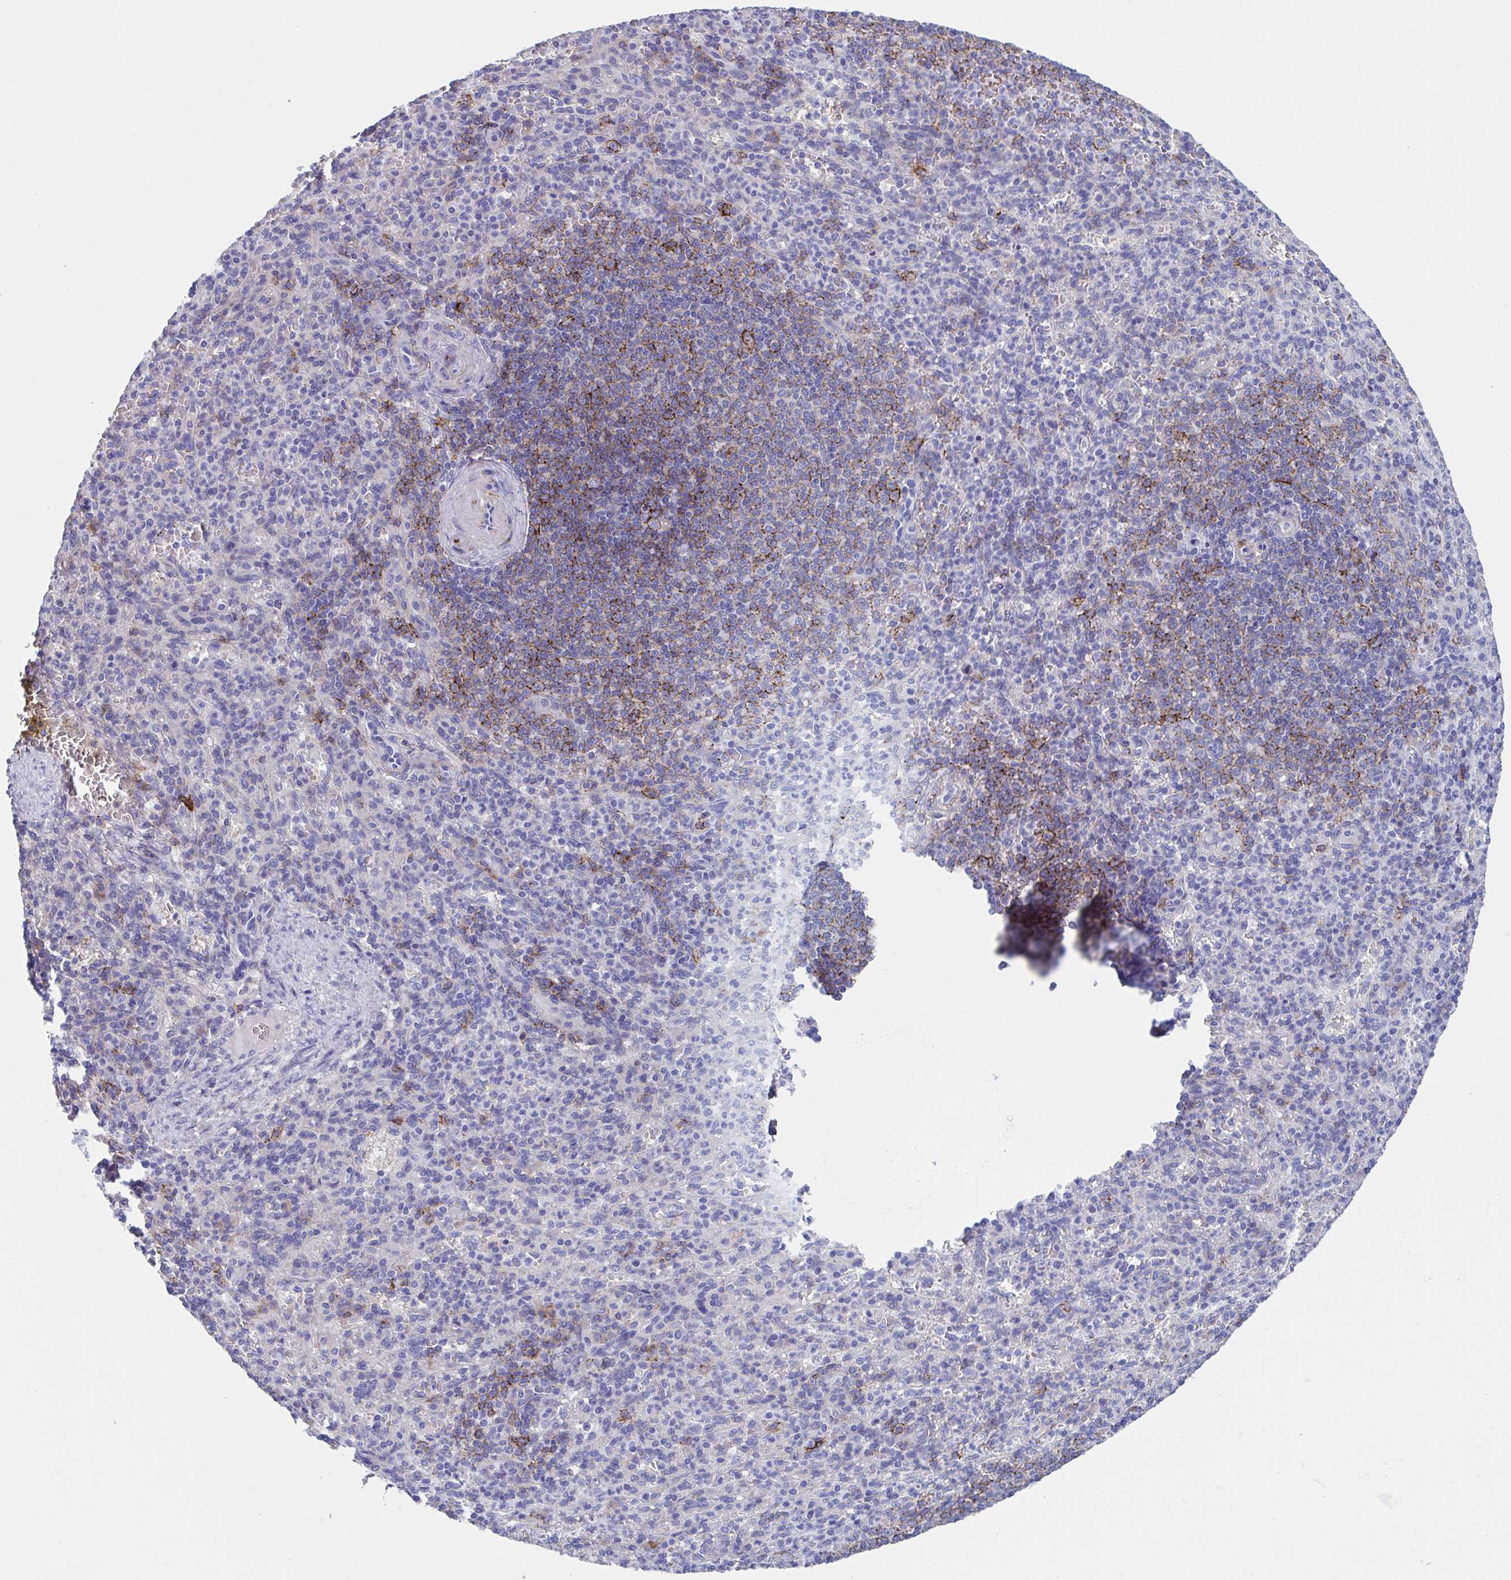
{"staining": {"intensity": "strong", "quantity": "<25%", "location": "cytoplasmic/membranous"}, "tissue": "spleen", "cell_type": "Cells in red pulp", "image_type": "normal", "snomed": [{"axis": "morphology", "description": "Normal tissue, NOS"}, {"axis": "topography", "description": "Spleen"}], "caption": "Protein staining of benign spleen shows strong cytoplasmic/membranous staining in about <25% of cells in red pulp.", "gene": "LPIN3", "patient": {"sex": "female", "age": 74}}